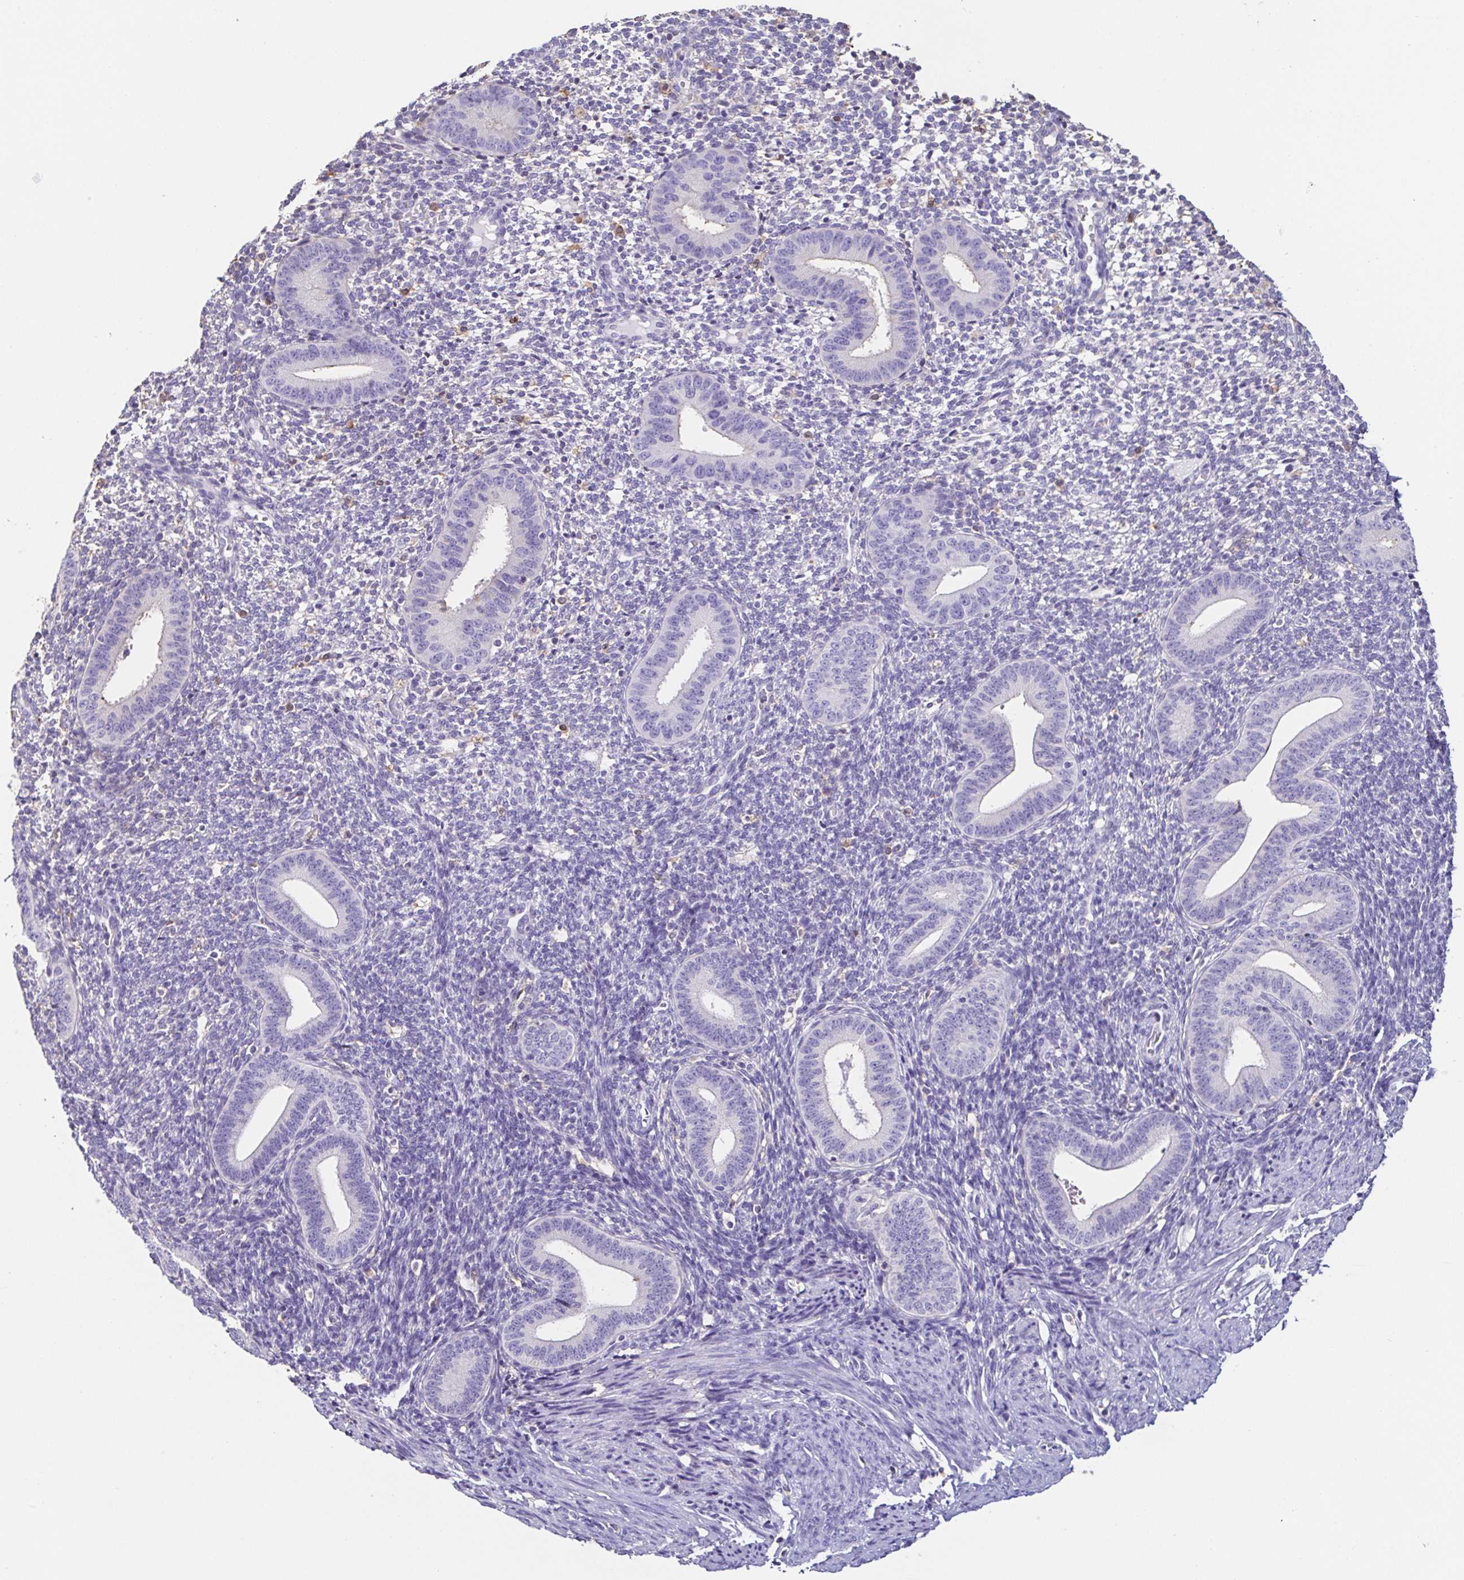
{"staining": {"intensity": "negative", "quantity": "none", "location": "none"}, "tissue": "endometrium", "cell_type": "Cells in endometrial stroma", "image_type": "normal", "snomed": [{"axis": "morphology", "description": "Normal tissue, NOS"}, {"axis": "topography", "description": "Endometrium"}], "caption": "This is a micrograph of immunohistochemistry (IHC) staining of normal endometrium, which shows no positivity in cells in endometrial stroma. (DAB immunohistochemistry (IHC) with hematoxylin counter stain).", "gene": "ANXA10", "patient": {"sex": "female", "age": 40}}